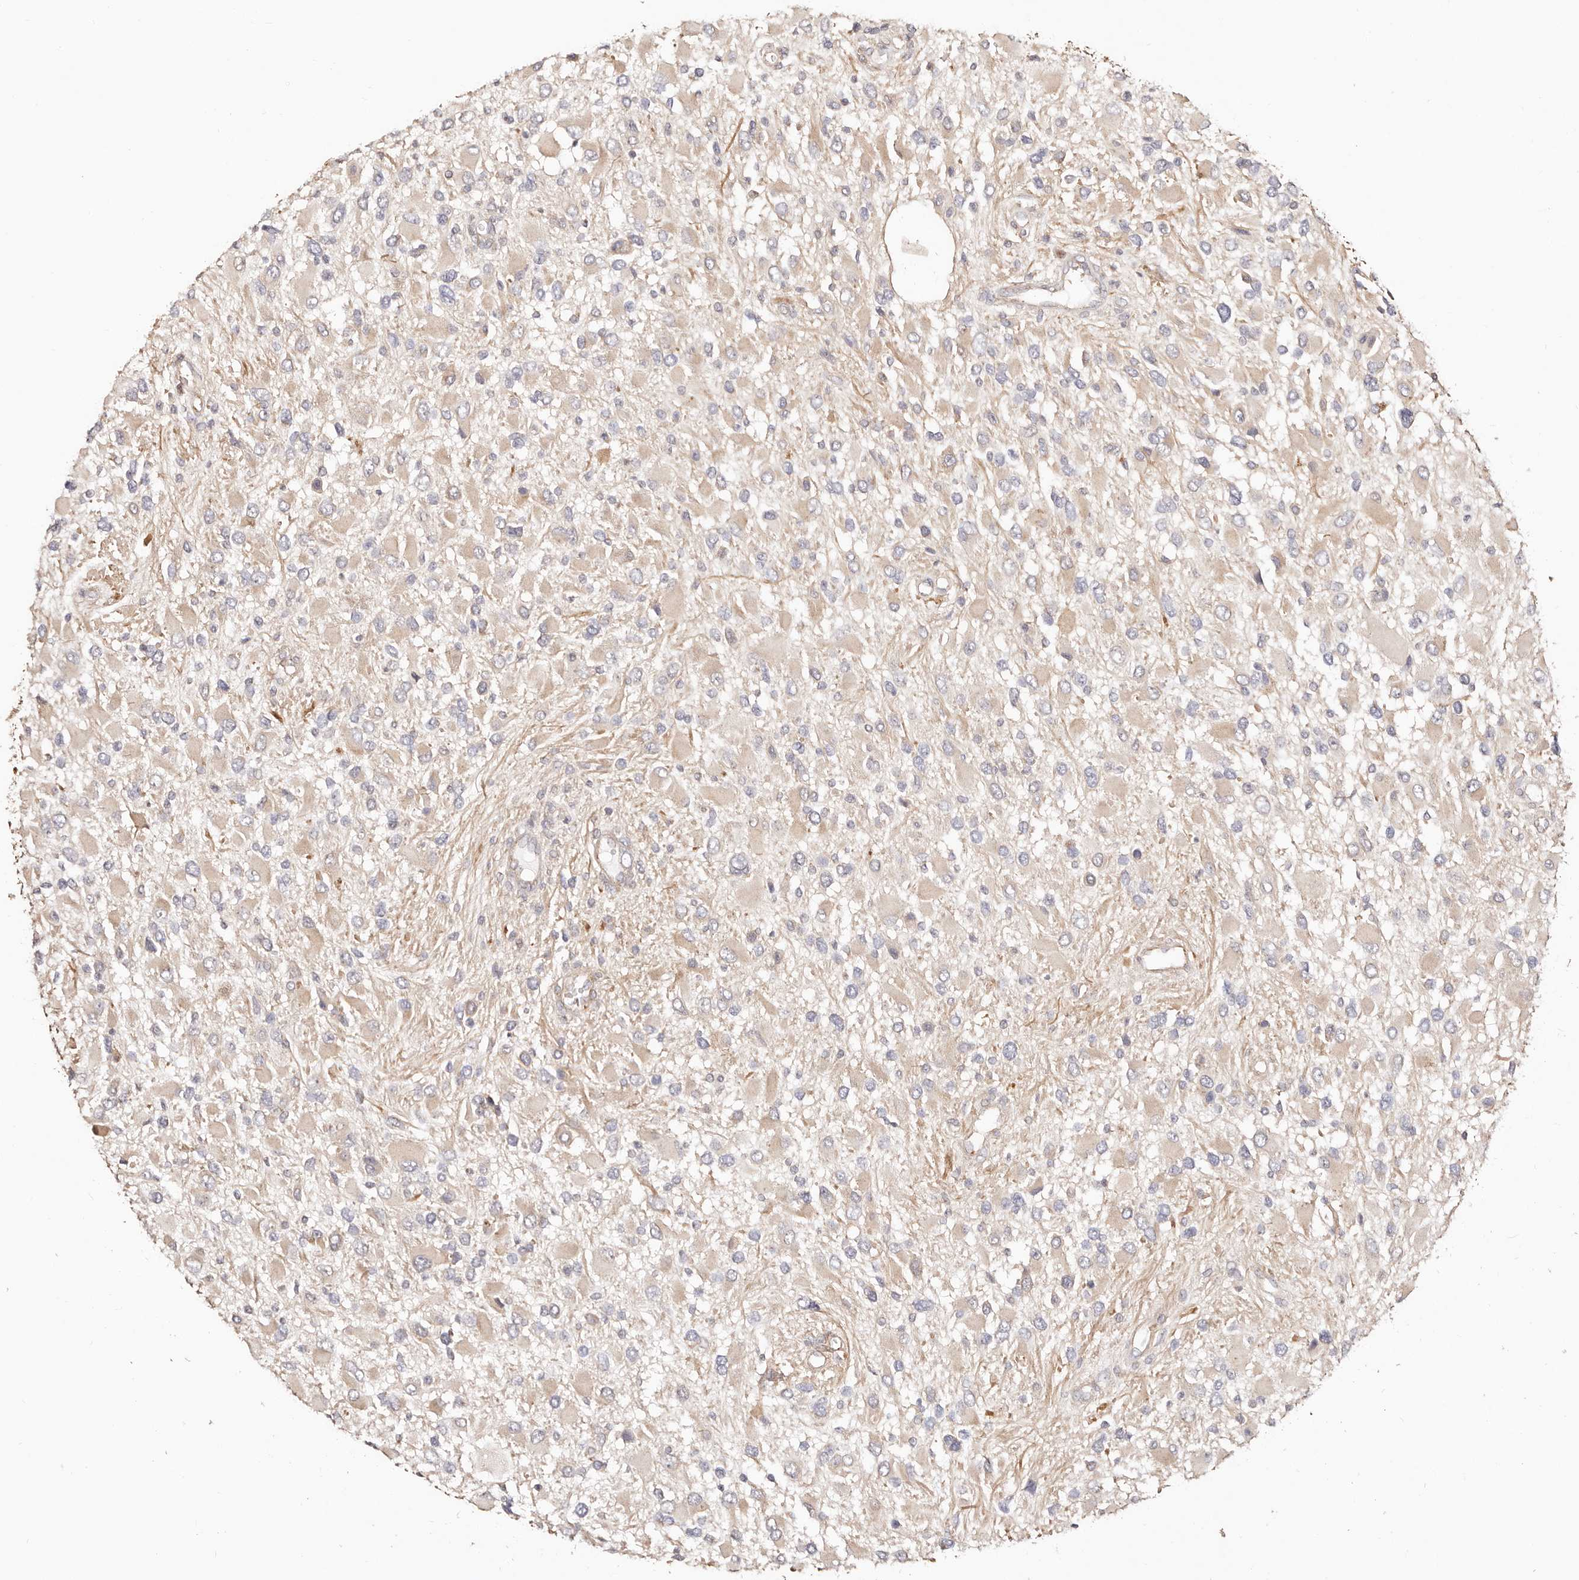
{"staining": {"intensity": "negative", "quantity": "none", "location": "none"}, "tissue": "glioma", "cell_type": "Tumor cells", "image_type": "cancer", "snomed": [{"axis": "morphology", "description": "Glioma, malignant, High grade"}, {"axis": "topography", "description": "Brain"}], "caption": "Image shows no protein positivity in tumor cells of glioma tissue.", "gene": "MAPK1", "patient": {"sex": "male", "age": 53}}